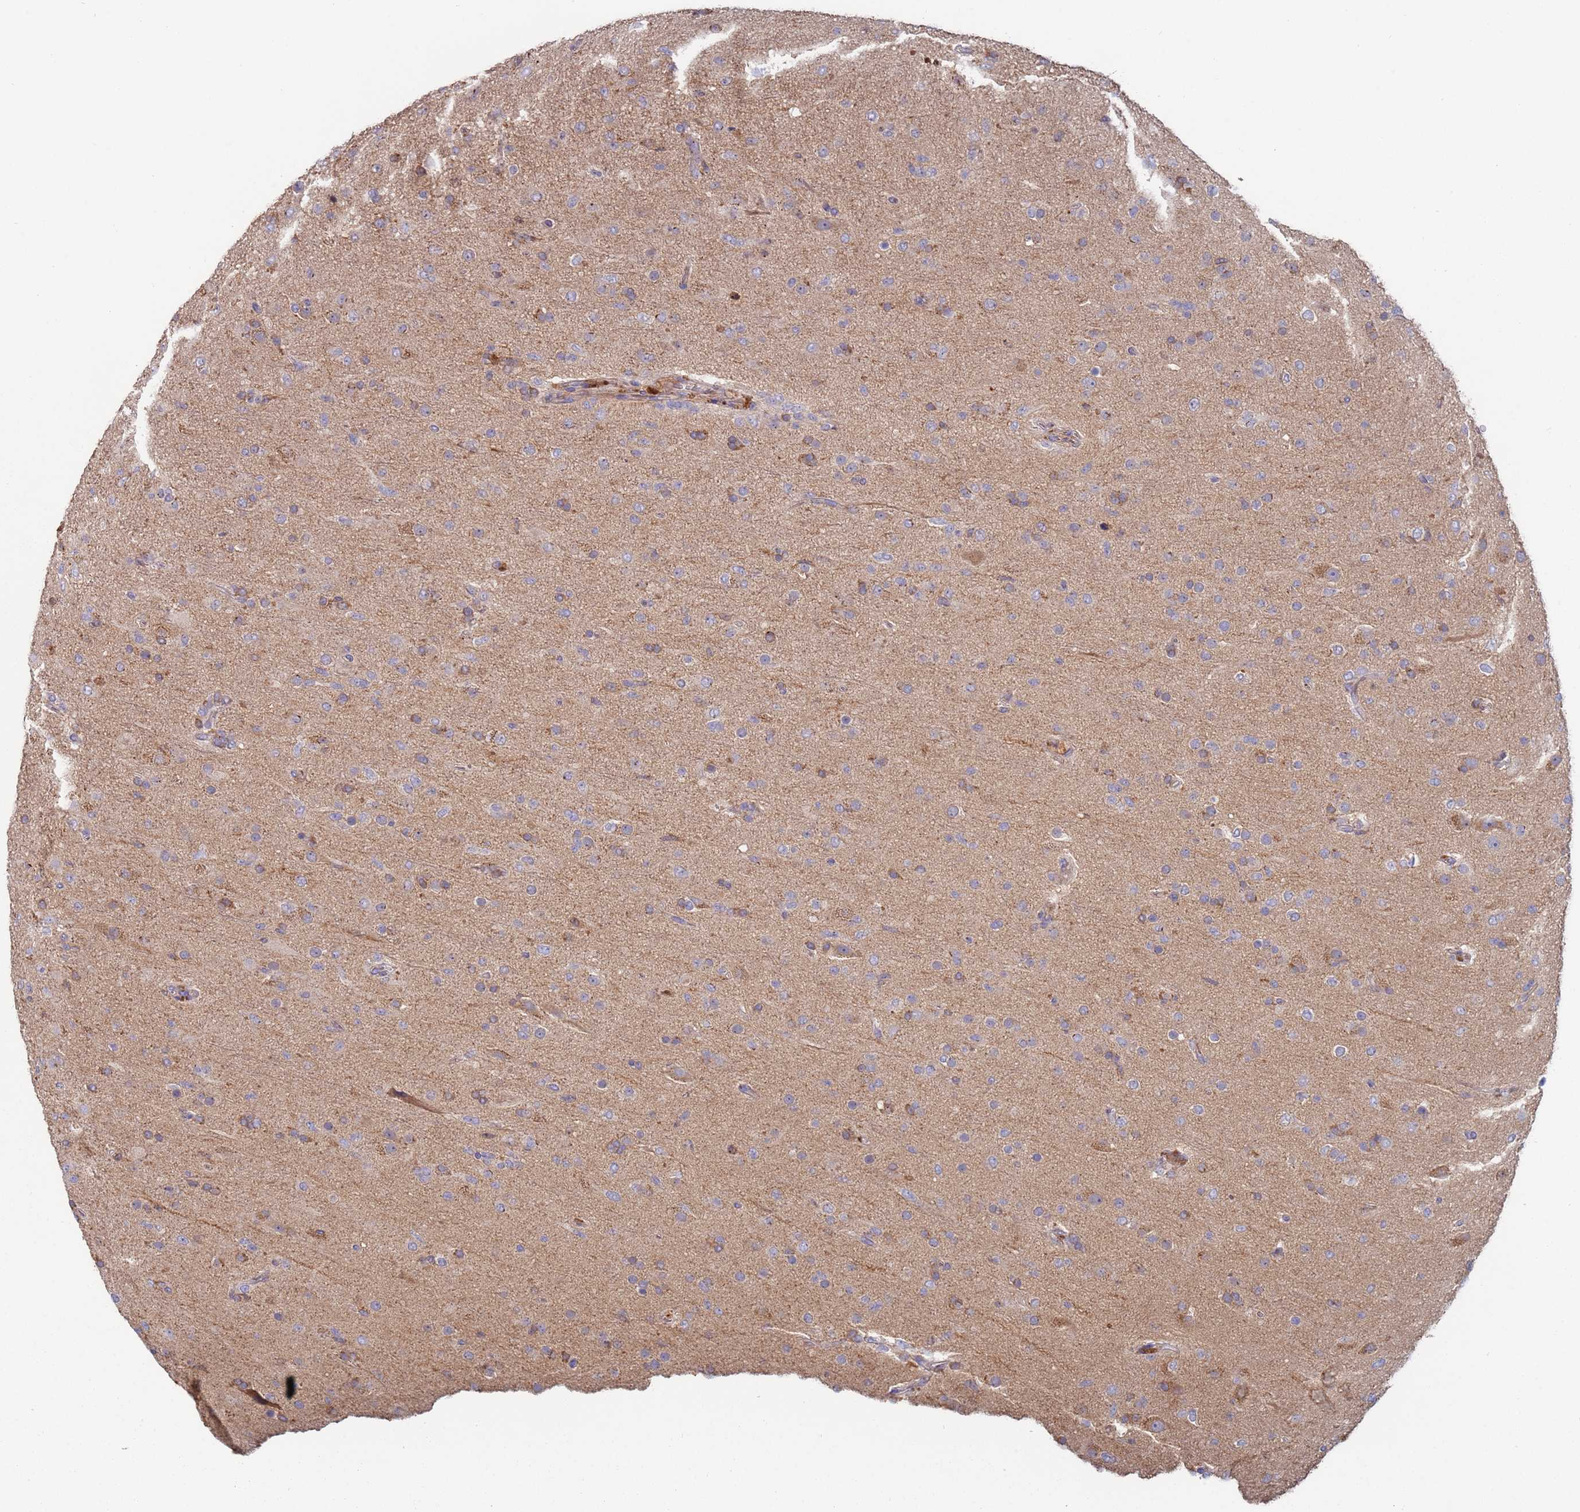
{"staining": {"intensity": "negative", "quantity": "none", "location": "none"}, "tissue": "glioma", "cell_type": "Tumor cells", "image_type": "cancer", "snomed": [{"axis": "morphology", "description": "Glioma, malignant, Low grade"}, {"axis": "topography", "description": "Brain"}], "caption": "The micrograph displays no staining of tumor cells in glioma.", "gene": "MALRD1", "patient": {"sex": "male", "age": 65}}